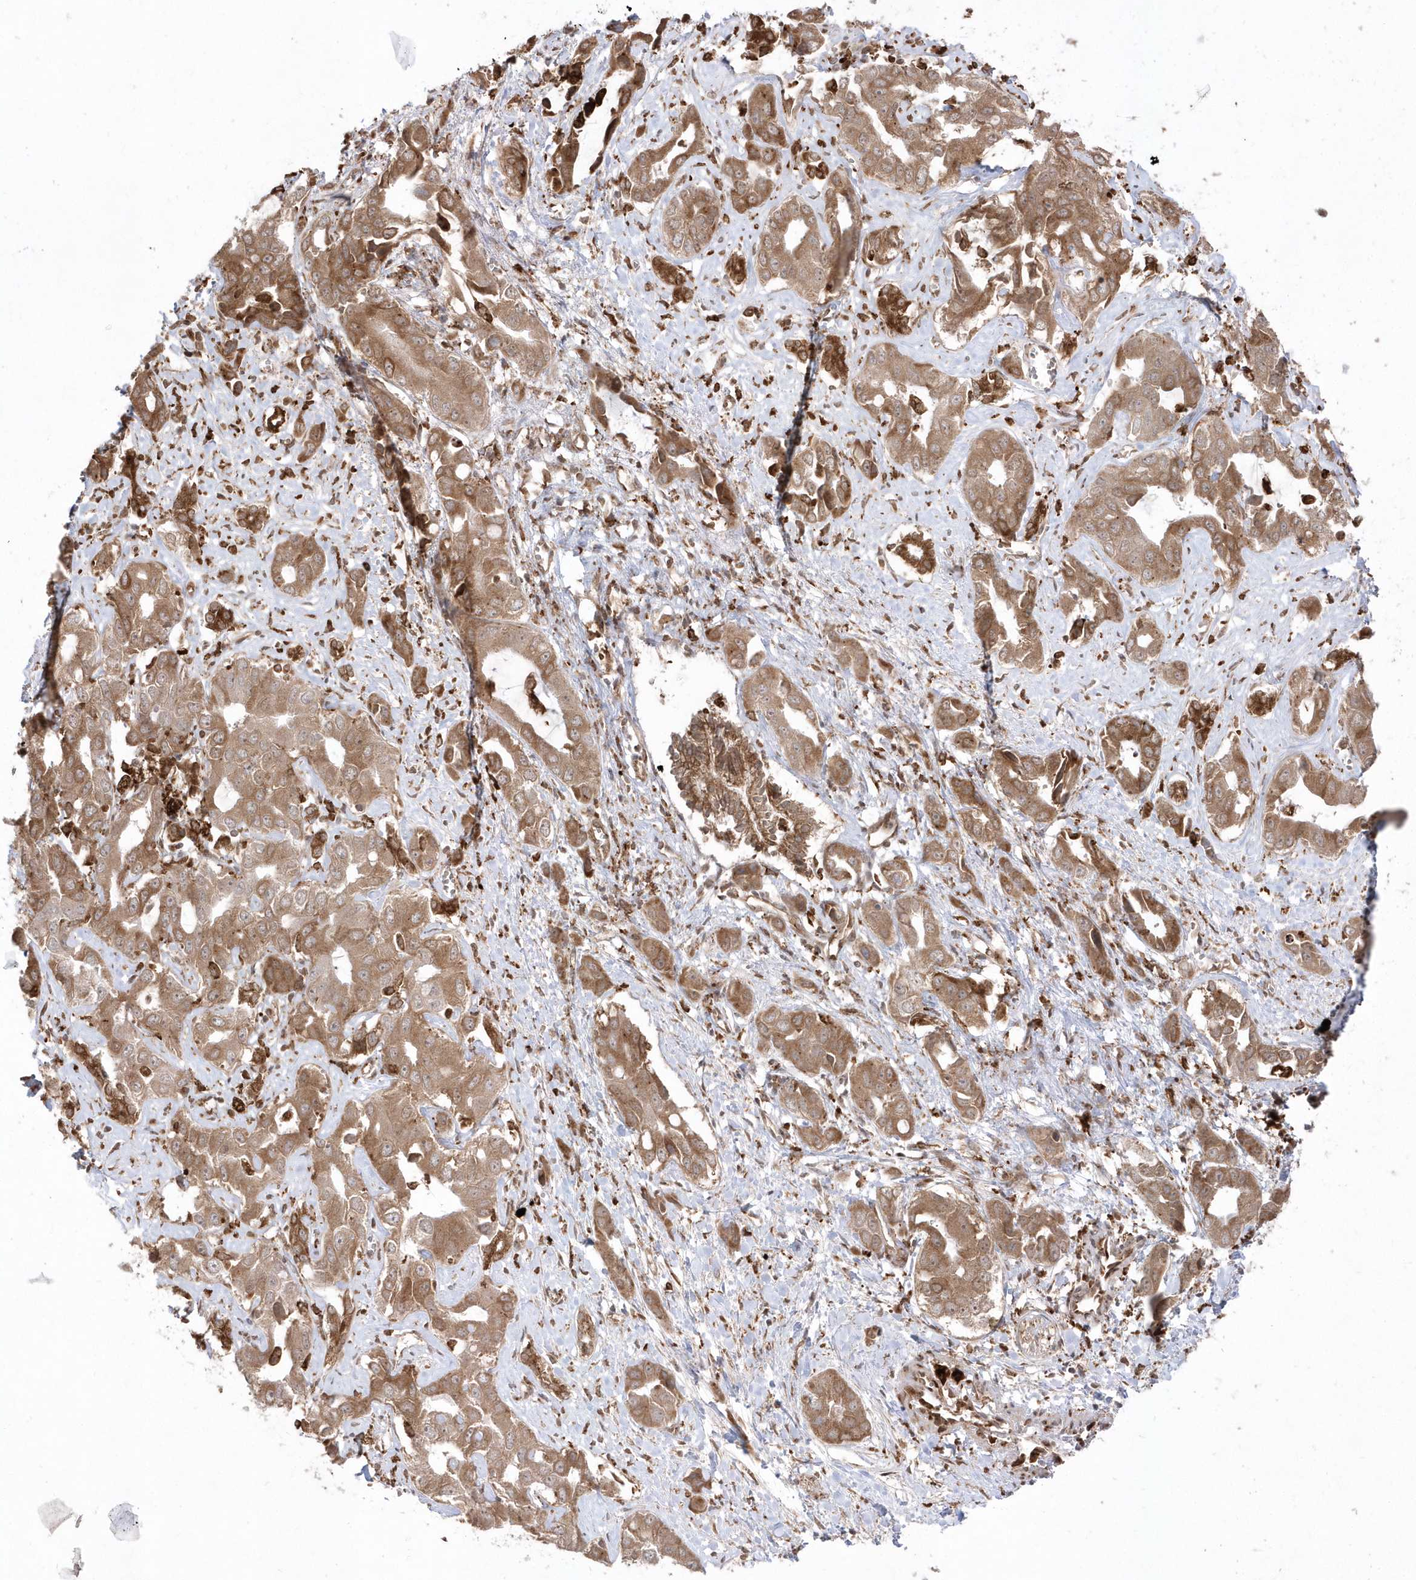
{"staining": {"intensity": "moderate", "quantity": ">75%", "location": "cytoplasmic/membranous,nuclear"}, "tissue": "liver cancer", "cell_type": "Tumor cells", "image_type": "cancer", "snomed": [{"axis": "morphology", "description": "Cholangiocarcinoma"}, {"axis": "topography", "description": "Liver"}], "caption": "Immunohistochemistry micrograph of liver cancer stained for a protein (brown), which demonstrates medium levels of moderate cytoplasmic/membranous and nuclear positivity in about >75% of tumor cells.", "gene": "EPC2", "patient": {"sex": "female", "age": 52}}